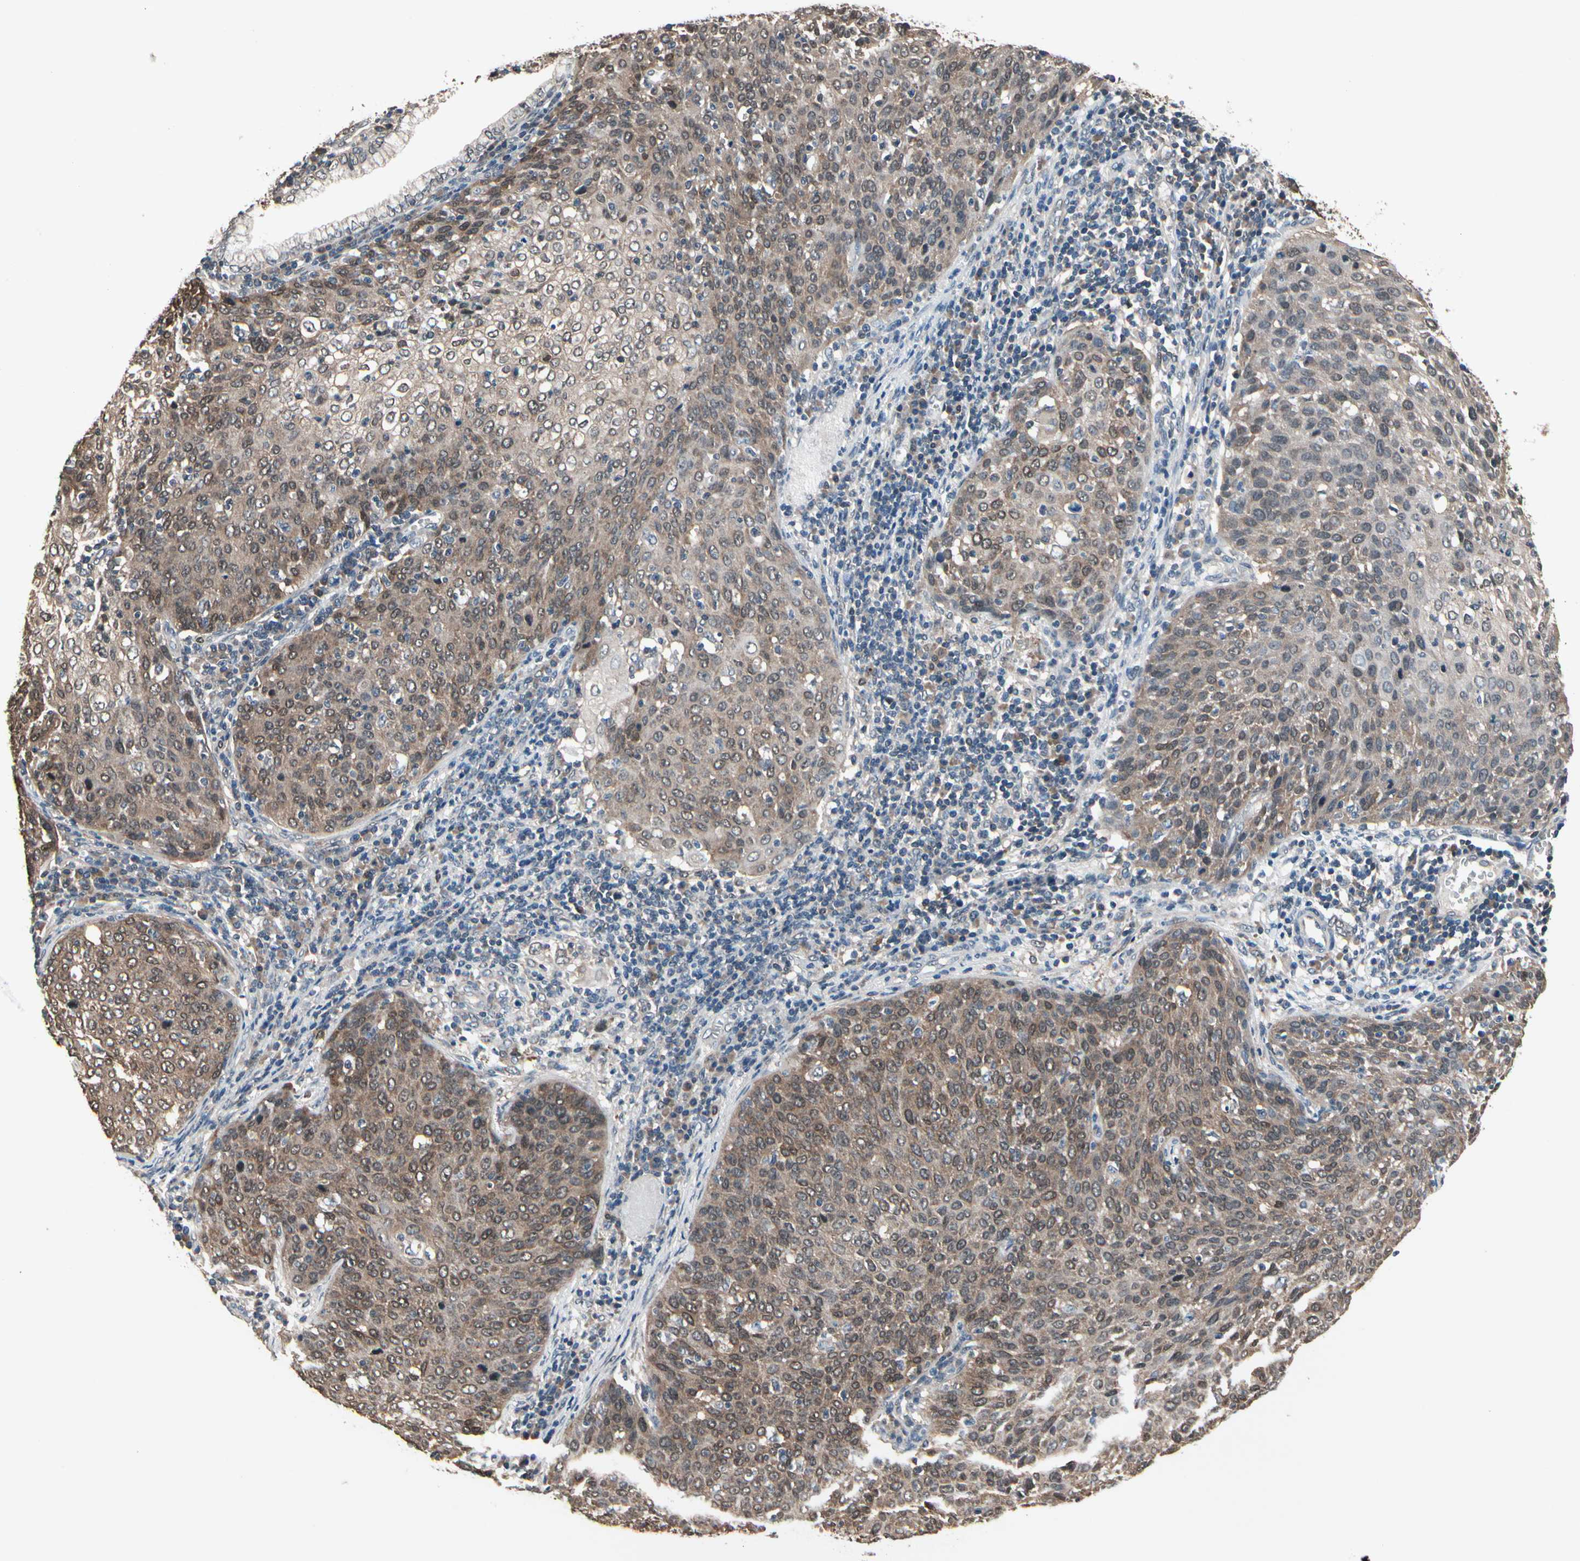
{"staining": {"intensity": "moderate", "quantity": ">75%", "location": "cytoplasmic/membranous,nuclear"}, "tissue": "cervical cancer", "cell_type": "Tumor cells", "image_type": "cancer", "snomed": [{"axis": "morphology", "description": "Squamous cell carcinoma, NOS"}, {"axis": "topography", "description": "Cervix"}], "caption": "Cervical cancer stained with DAB IHC demonstrates medium levels of moderate cytoplasmic/membranous and nuclear positivity in approximately >75% of tumor cells.", "gene": "PRDX6", "patient": {"sex": "female", "age": 38}}